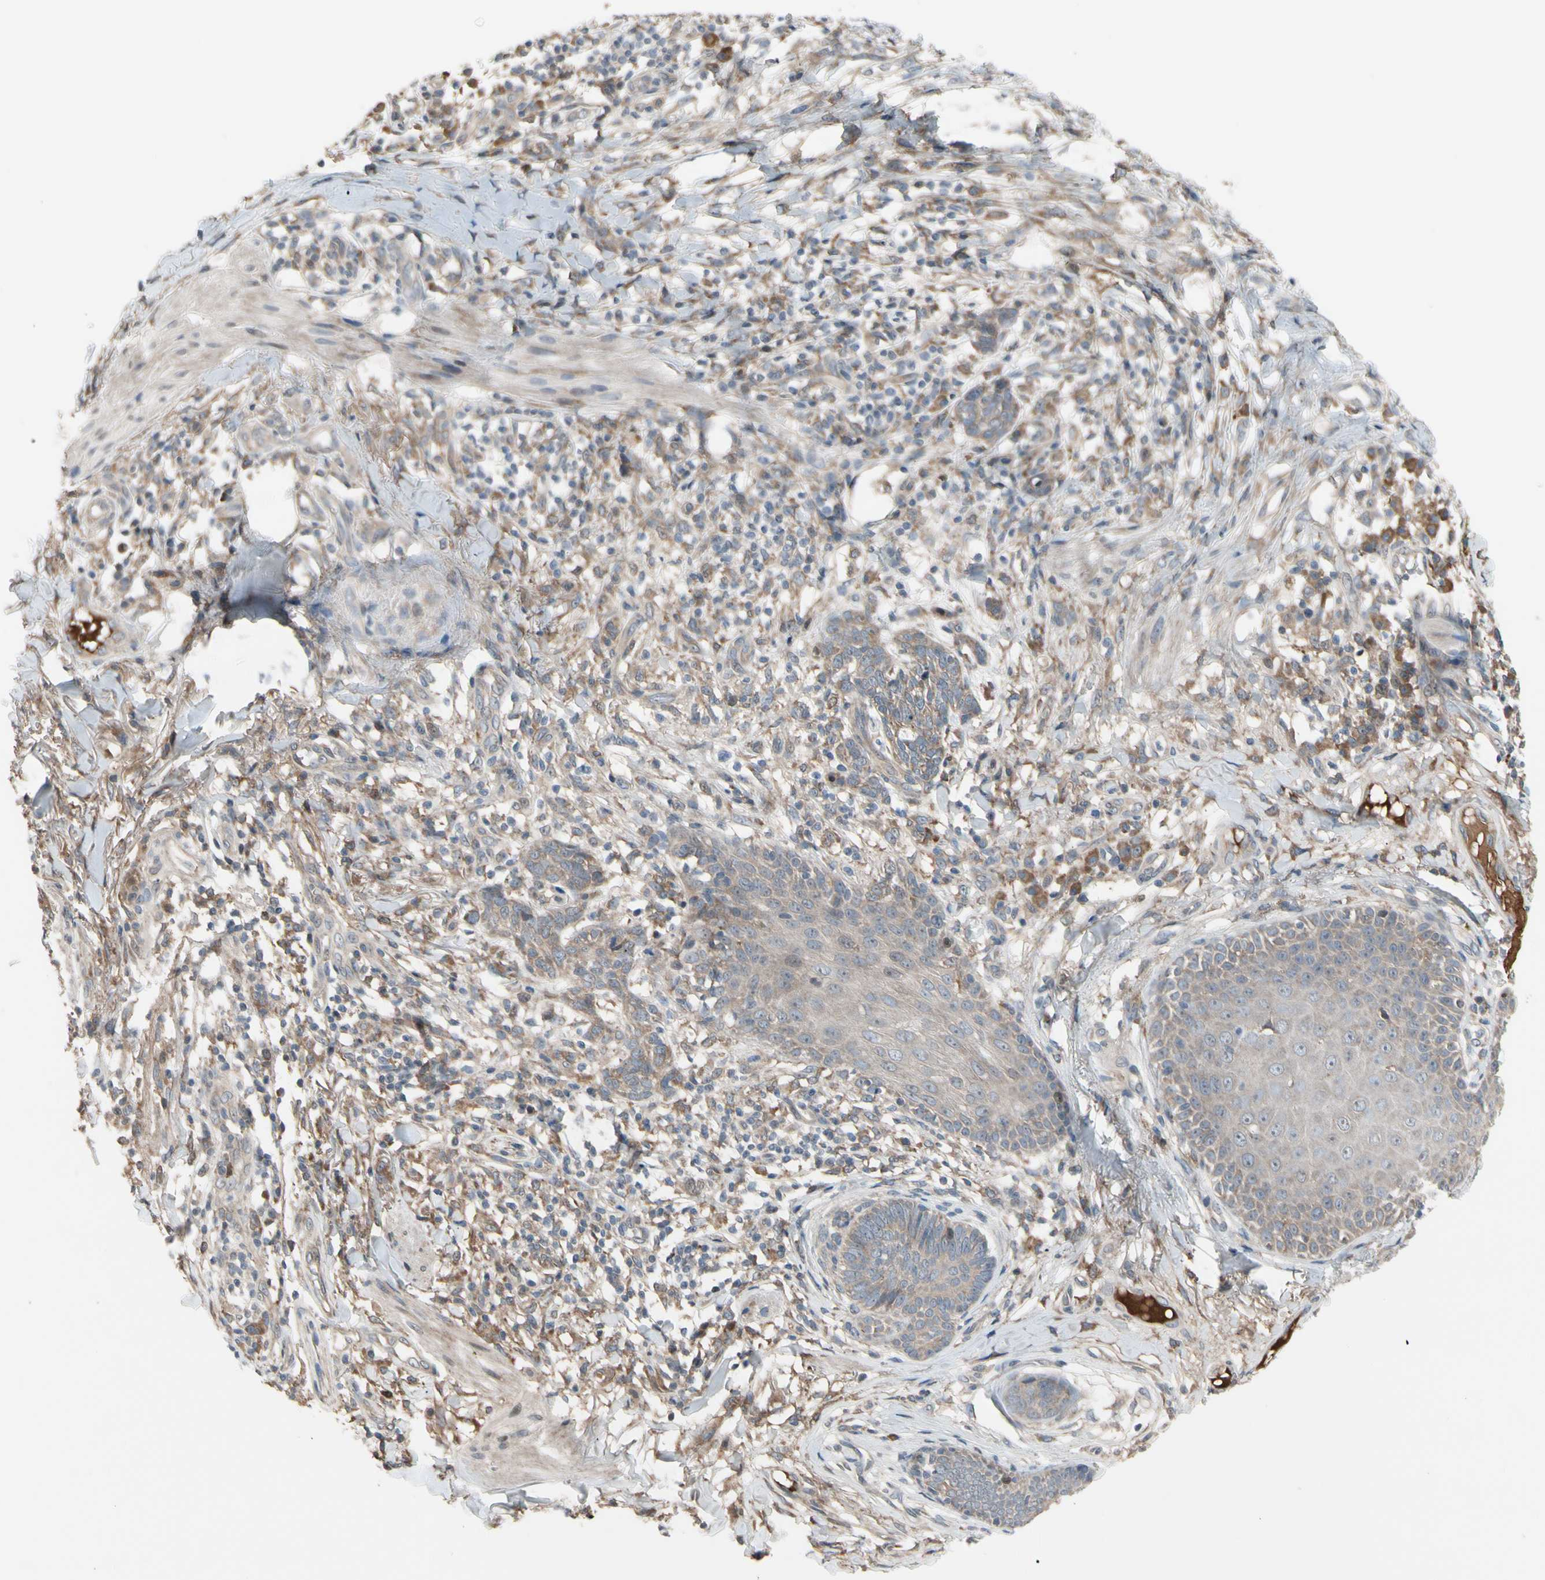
{"staining": {"intensity": "weak", "quantity": "25%-75%", "location": "cytoplasmic/membranous"}, "tissue": "skin cancer", "cell_type": "Tumor cells", "image_type": "cancer", "snomed": [{"axis": "morphology", "description": "Normal tissue, NOS"}, {"axis": "morphology", "description": "Basal cell carcinoma"}, {"axis": "topography", "description": "Skin"}], "caption": "Tumor cells demonstrate low levels of weak cytoplasmic/membranous expression in about 25%-75% of cells in human skin basal cell carcinoma. The staining was performed using DAB (3,3'-diaminobenzidine) to visualize the protein expression in brown, while the nuclei were stained in blue with hematoxylin (Magnification: 20x).", "gene": "SNX29", "patient": {"sex": "male", "age": 52}}